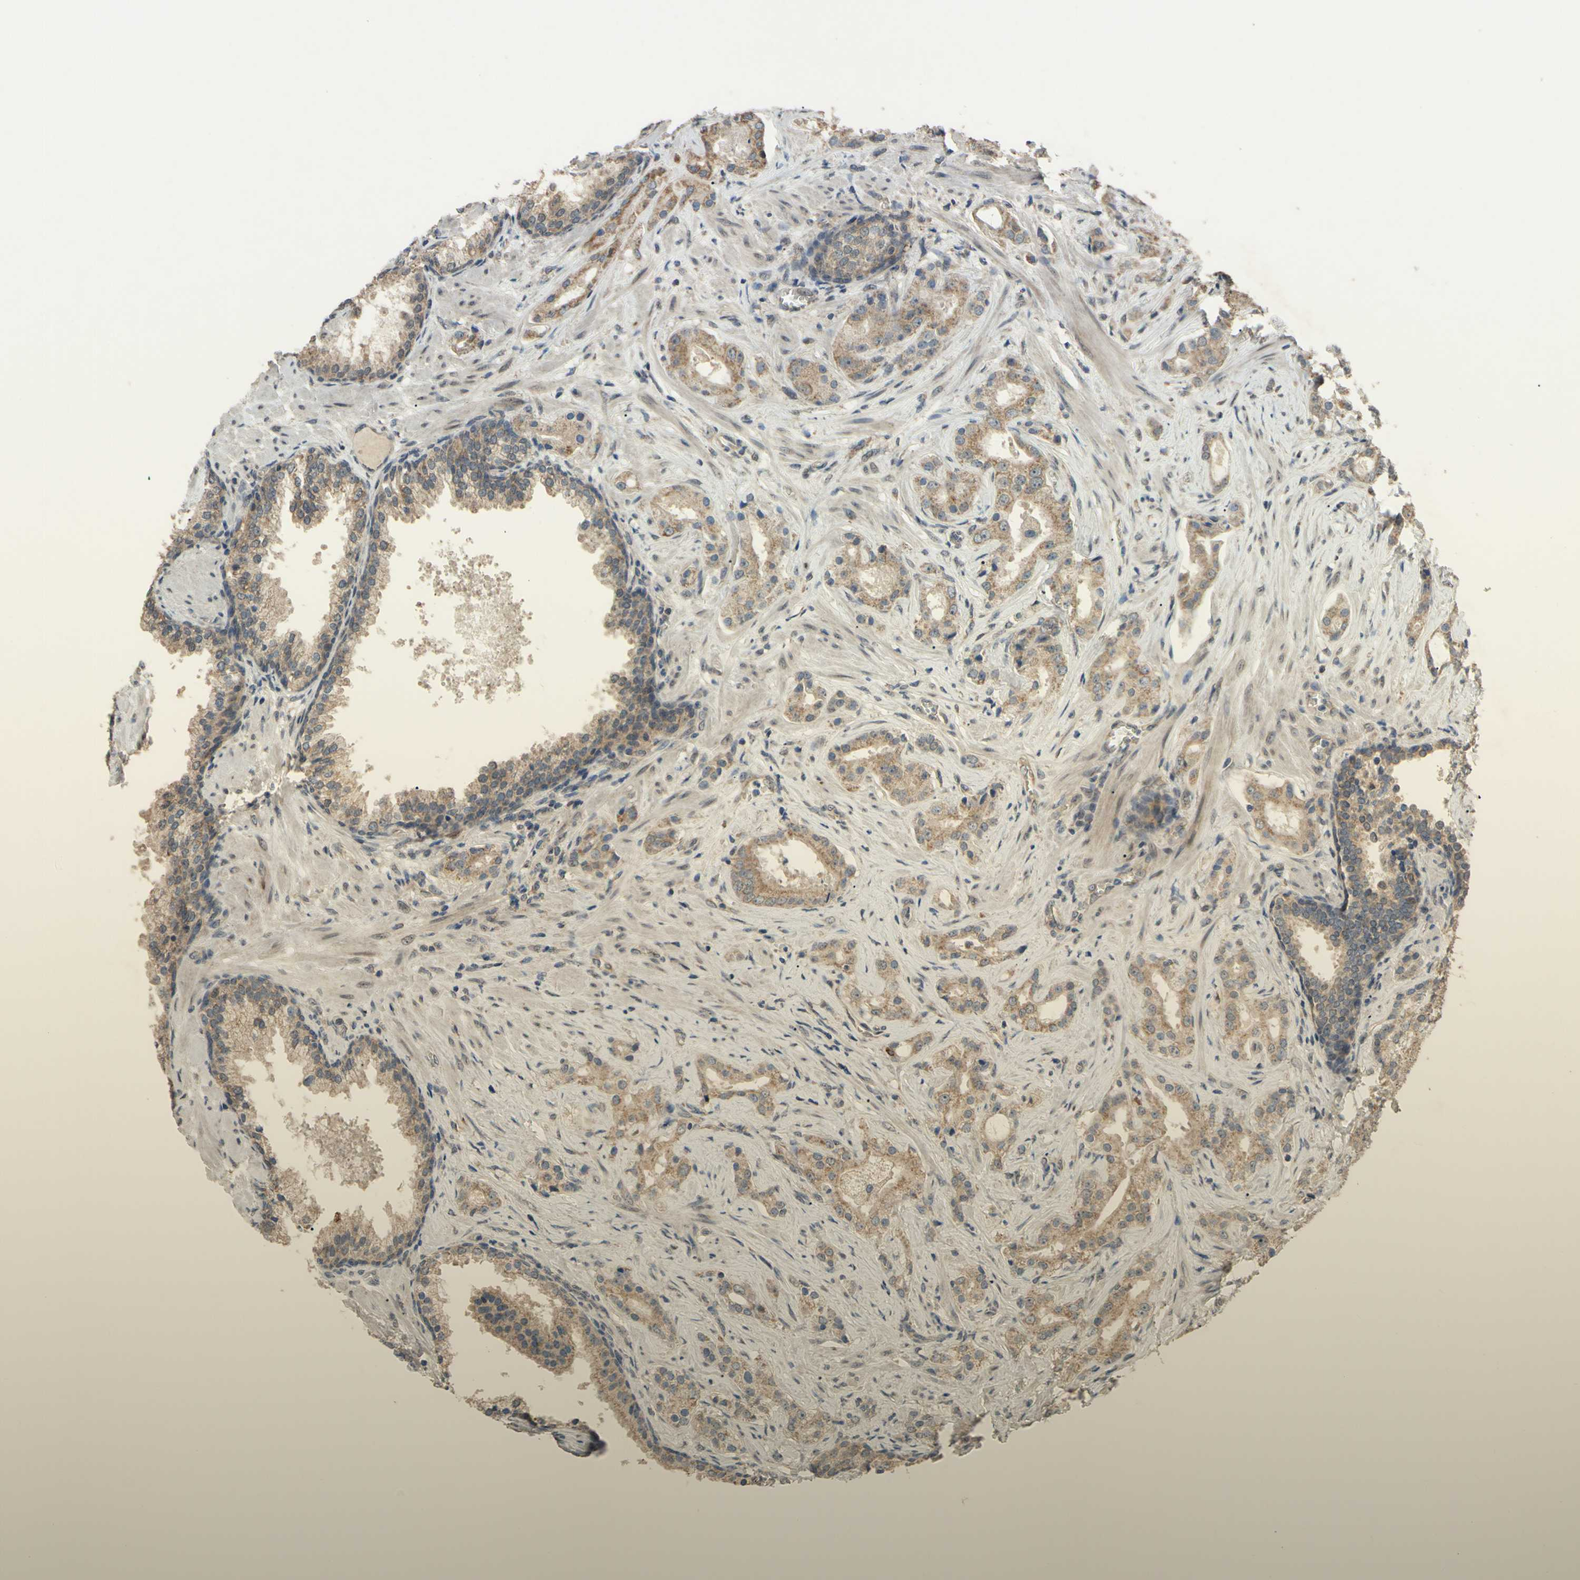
{"staining": {"intensity": "moderate", "quantity": ">75%", "location": "cytoplasmic/membranous"}, "tissue": "prostate cancer", "cell_type": "Tumor cells", "image_type": "cancer", "snomed": [{"axis": "morphology", "description": "Adenocarcinoma, Low grade"}, {"axis": "topography", "description": "Prostate"}], "caption": "A medium amount of moderate cytoplasmic/membranous staining is identified in approximately >75% of tumor cells in prostate cancer (low-grade adenocarcinoma) tissue. (DAB IHC with brightfield microscopy, high magnification).", "gene": "CD164", "patient": {"sex": "male", "age": 59}}